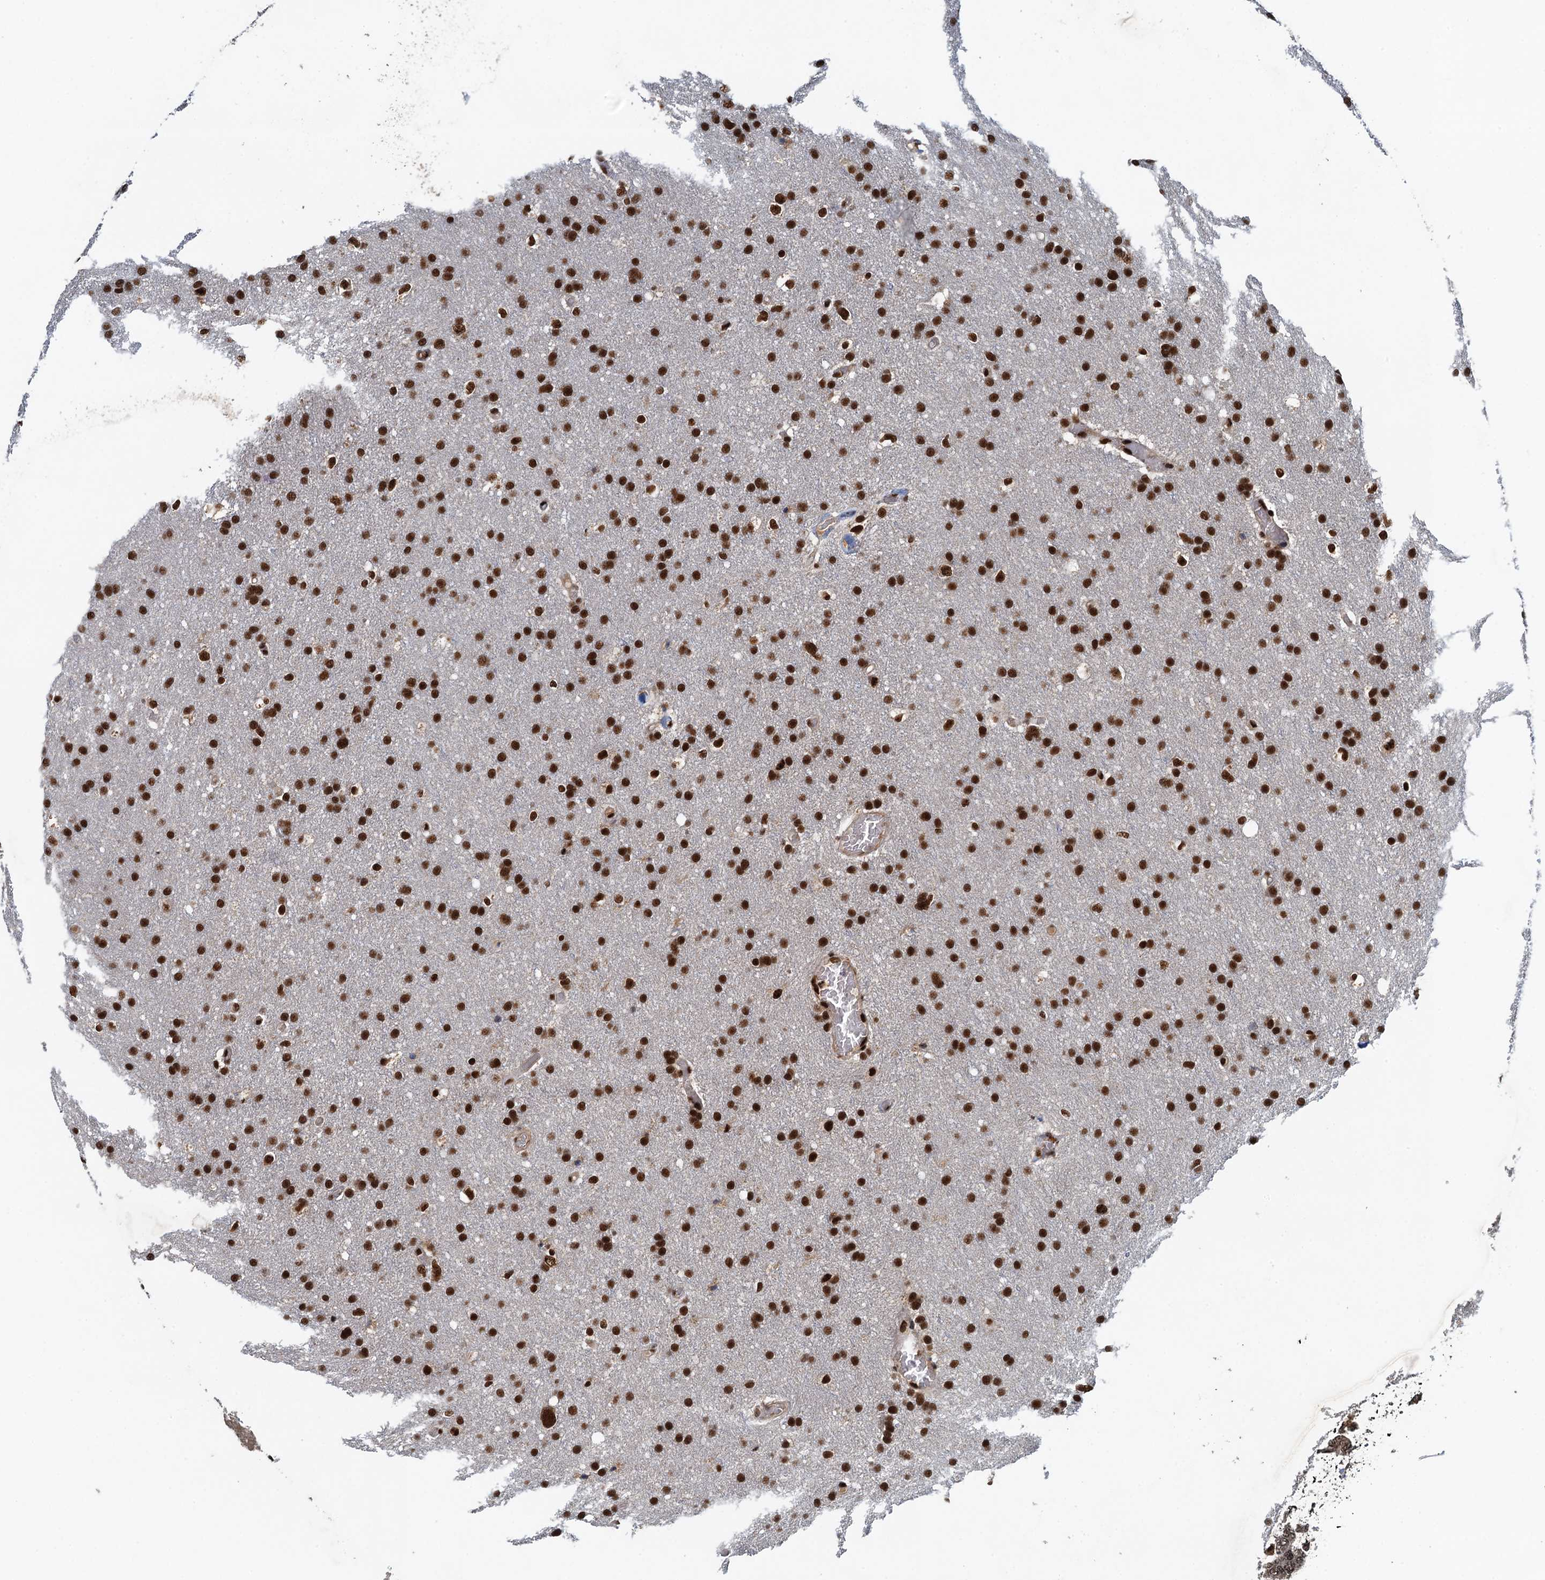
{"staining": {"intensity": "strong", "quantity": ">75%", "location": "nuclear"}, "tissue": "glioma", "cell_type": "Tumor cells", "image_type": "cancer", "snomed": [{"axis": "morphology", "description": "Glioma, malignant, High grade"}, {"axis": "topography", "description": "Cerebral cortex"}], "caption": "About >75% of tumor cells in glioma show strong nuclear protein expression as visualized by brown immunohistochemical staining.", "gene": "ZC3H18", "patient": {"sex": "female", "age": 36}}